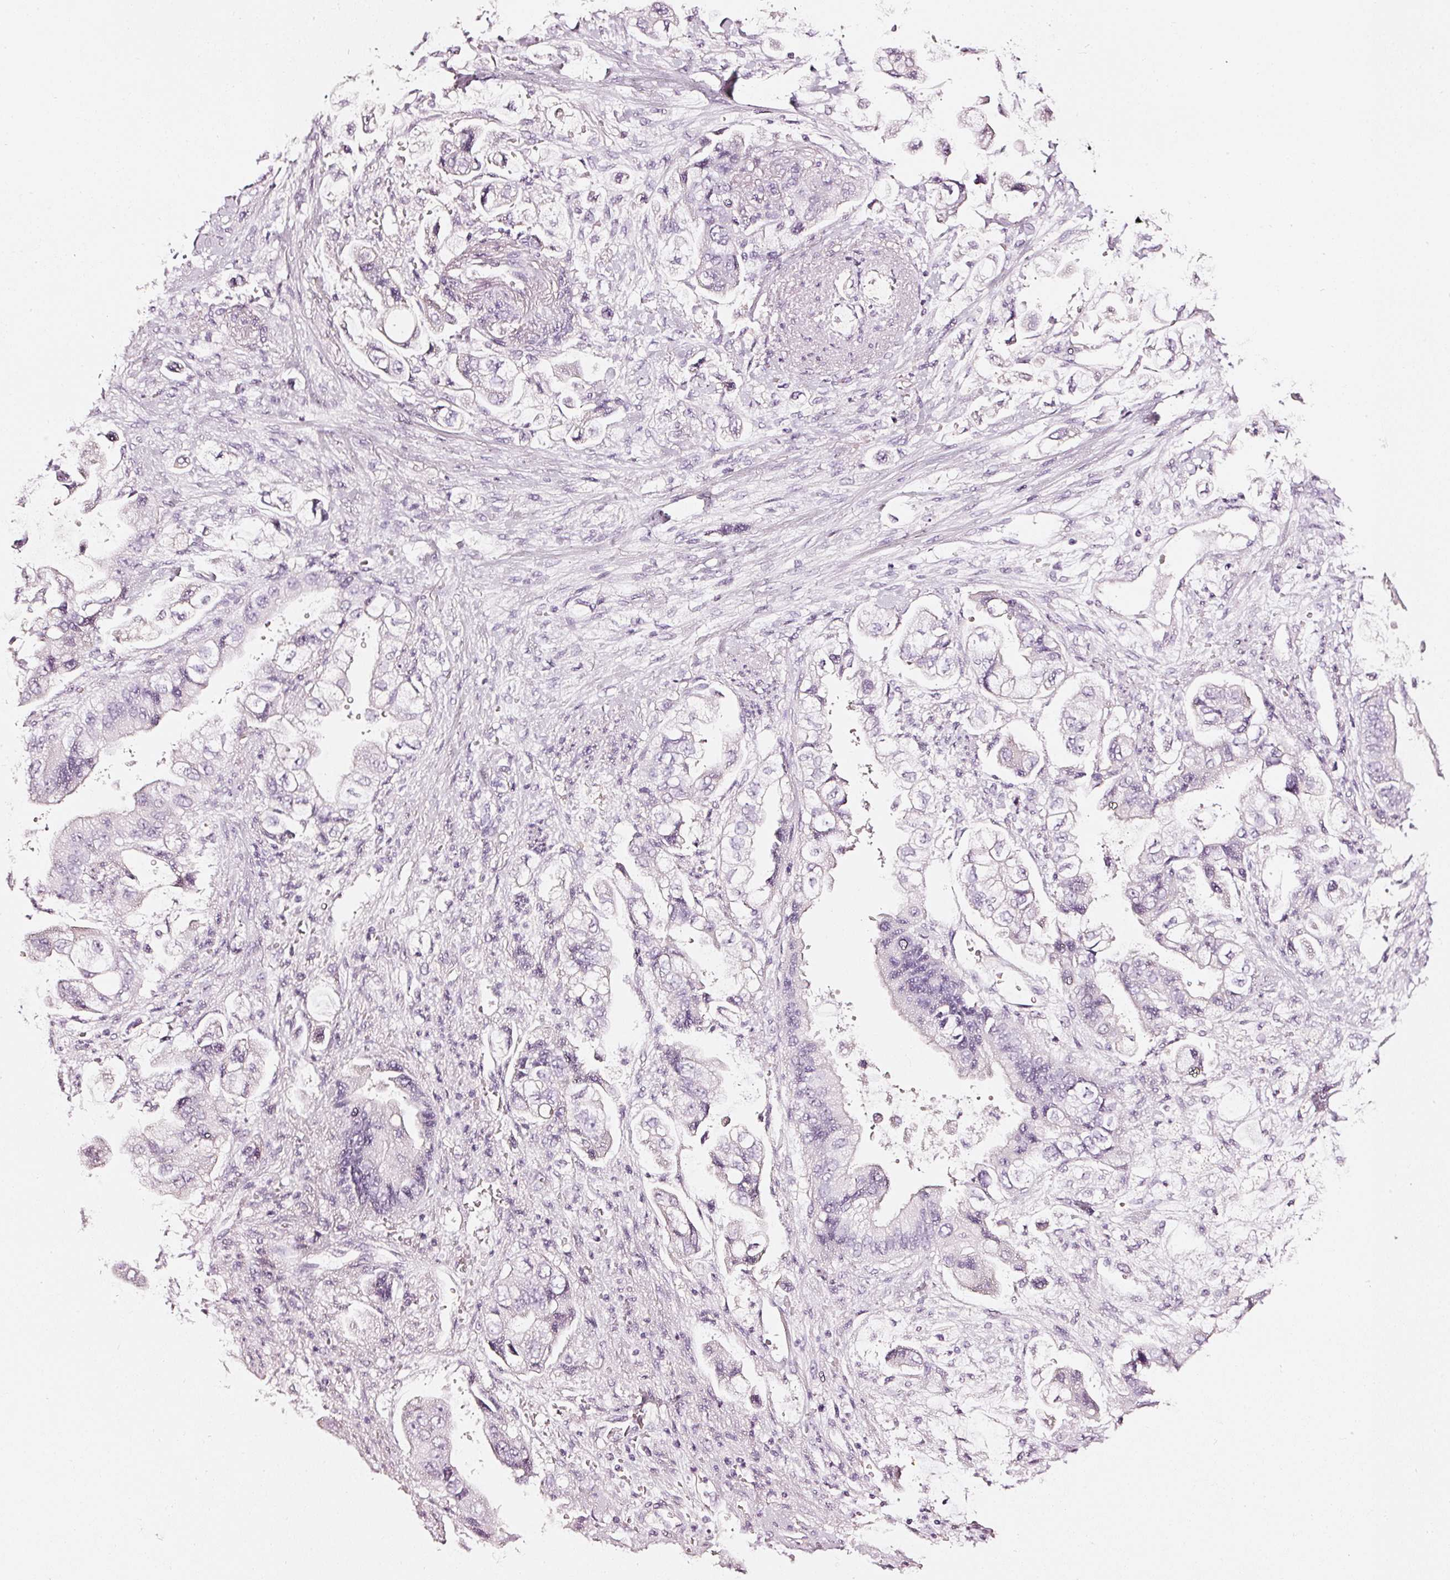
{"staining": {"intensity": "negative", "quantity": "none", "location": "none"}, "tissue": "stomach cancer", "cell_type": "Tumor cells", "image_type": "cancer", "snomed": [{"axis": "morphology", "description": "Adenocarcinoma, NOS"}, {"axis": "topography", "description": "Stomach"}], "caption": "This image is of stomach cancer (adenocarcinoma) stained with immunohistochemistry (IHC) to label a protein in brown with the nuclei are counter-stained blue. There is no staining in tumor cells.", "gene": "CNP", "patient": {"sex": "male", "age": 62}}